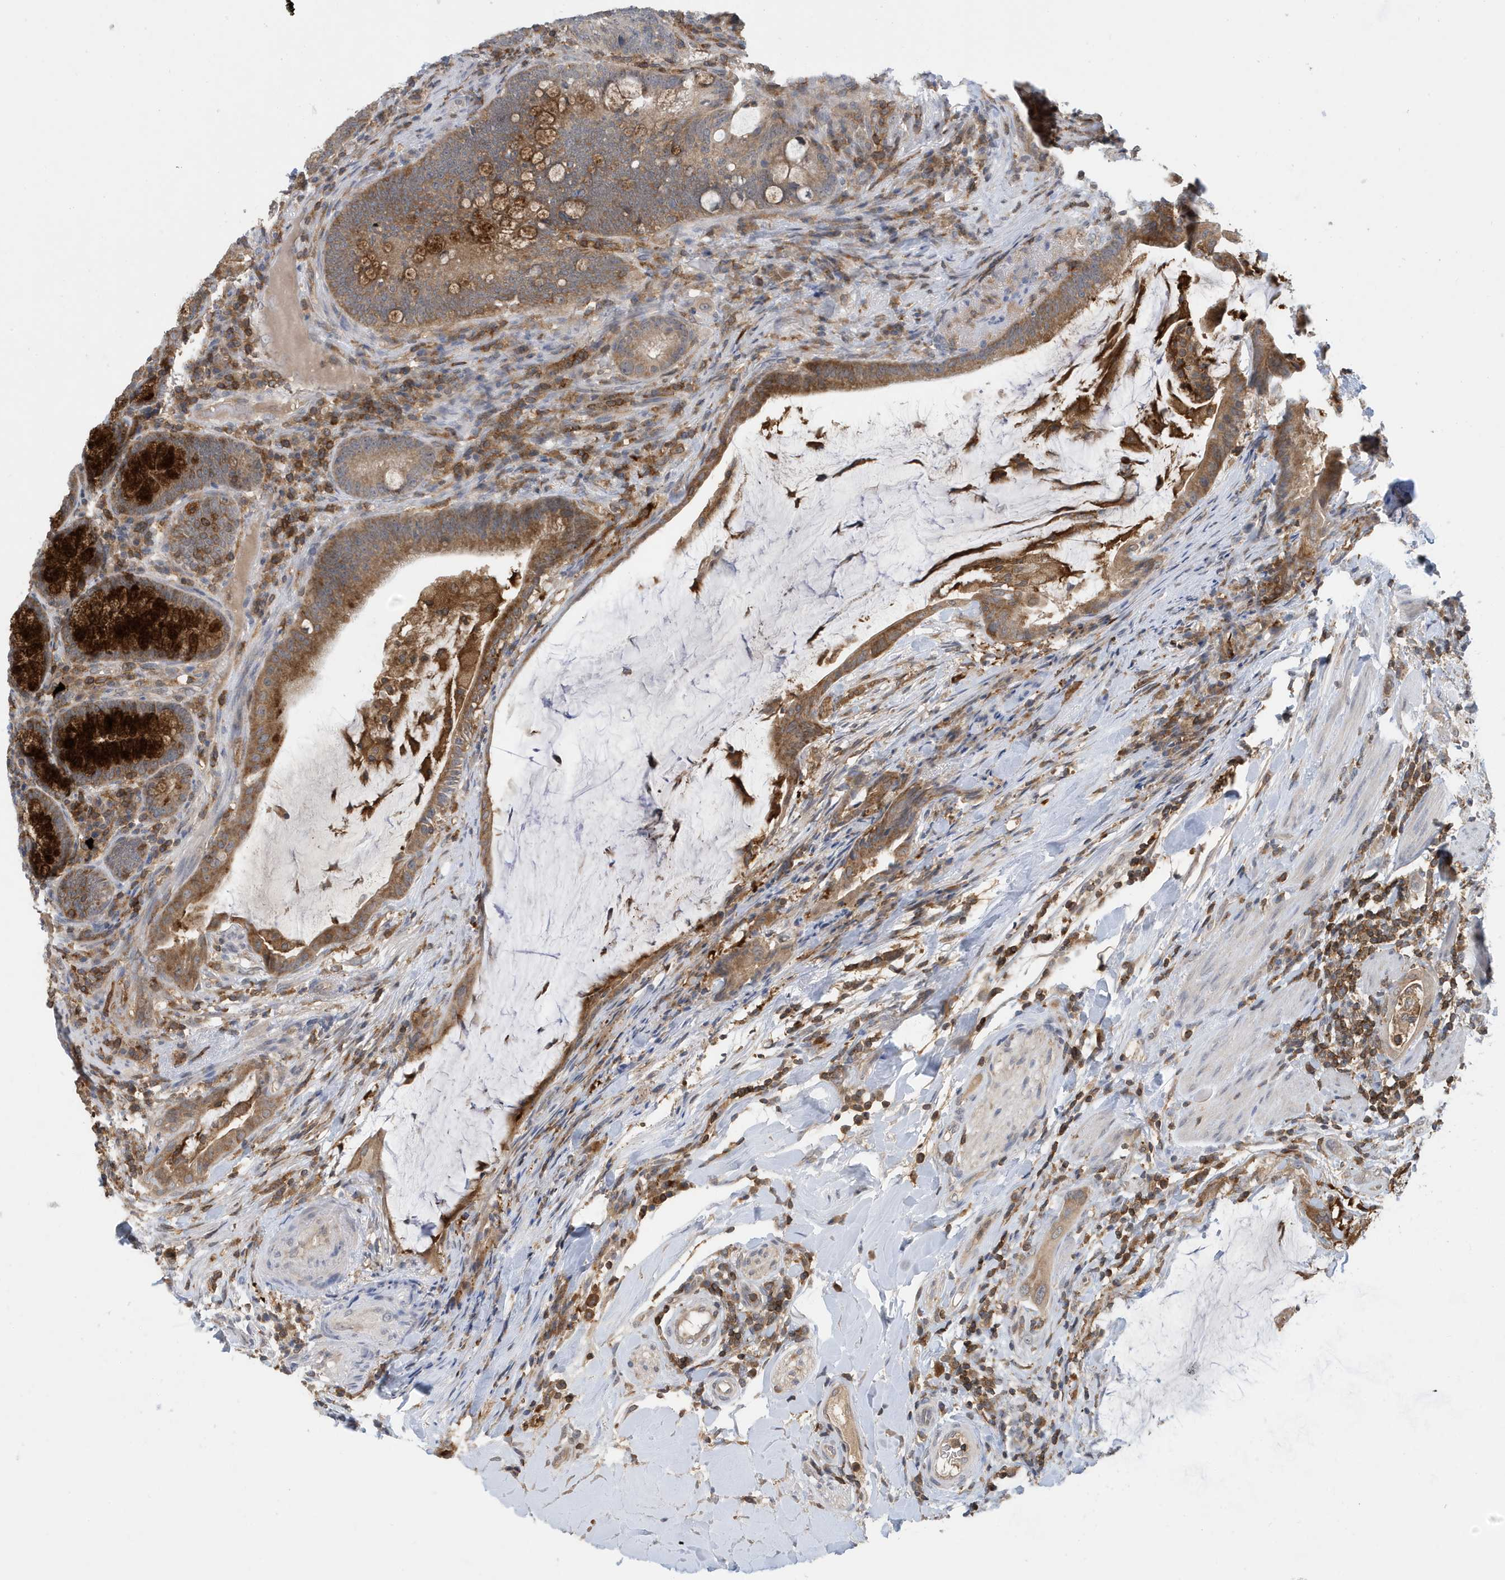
{"staining": {"intensity": "moderate", "quantity": ">75%", "location": "cytoplasmic/membranous"}, "tissue": "colorectal cancer", "cell_type": "Tumor cells", "image_type": "cancer", "snomed": [{"axis": "morphology", "description": "Adenocarcinoma, NOS"}, {"axis": "topography", "description": "Colon"}], "caption": "Immunohistochemistry of adenocarcinoma (colorectal) demonstrates medium levels of moderate cytoplasmic/membranous staining in about >75% of tumor cells. (Brightfield microscopy of DAB IHC at high magnification).", "gene": "NSUN3", "patient": {"sex": "female", "age": 66}}